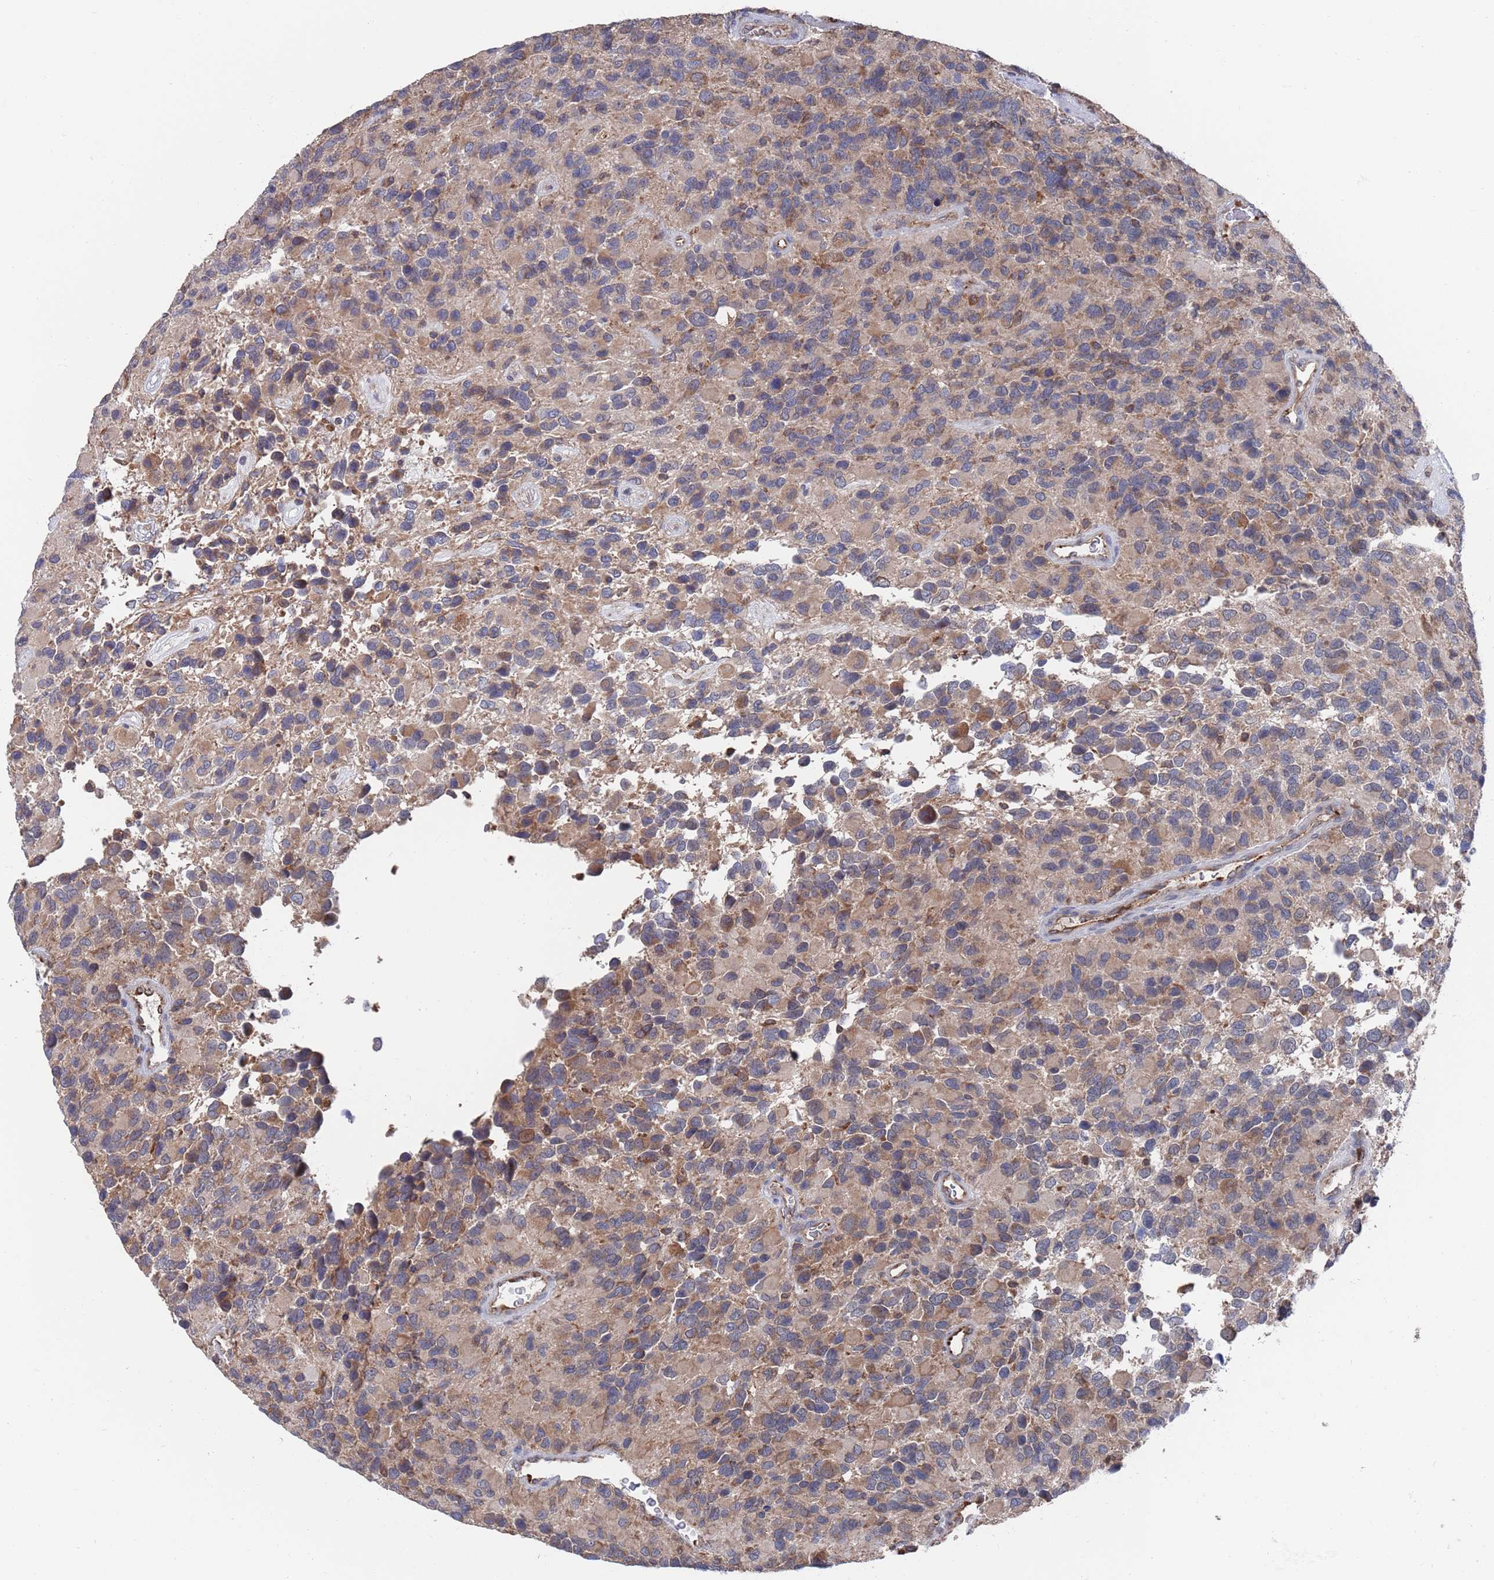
{"staining": {"intensity": "moderate", "quantity": "25%-75%", "location": "cytoplasmic/membranous"}, "tissue": "glioma", "cell_type": "Tumor cells", "image_type": "cancer", "snomed": [{"axis": "morphology", "description": "Glioma, malignant, High grade"}, {"axis": "topography", "description": "Brain"}], "caption": "Glioma stained for a protein reveals moderate cytoplasmic/membranous positivity in tumor cells.", "gene": "GID8", "patient": {"sex": "male", "age": 77}}